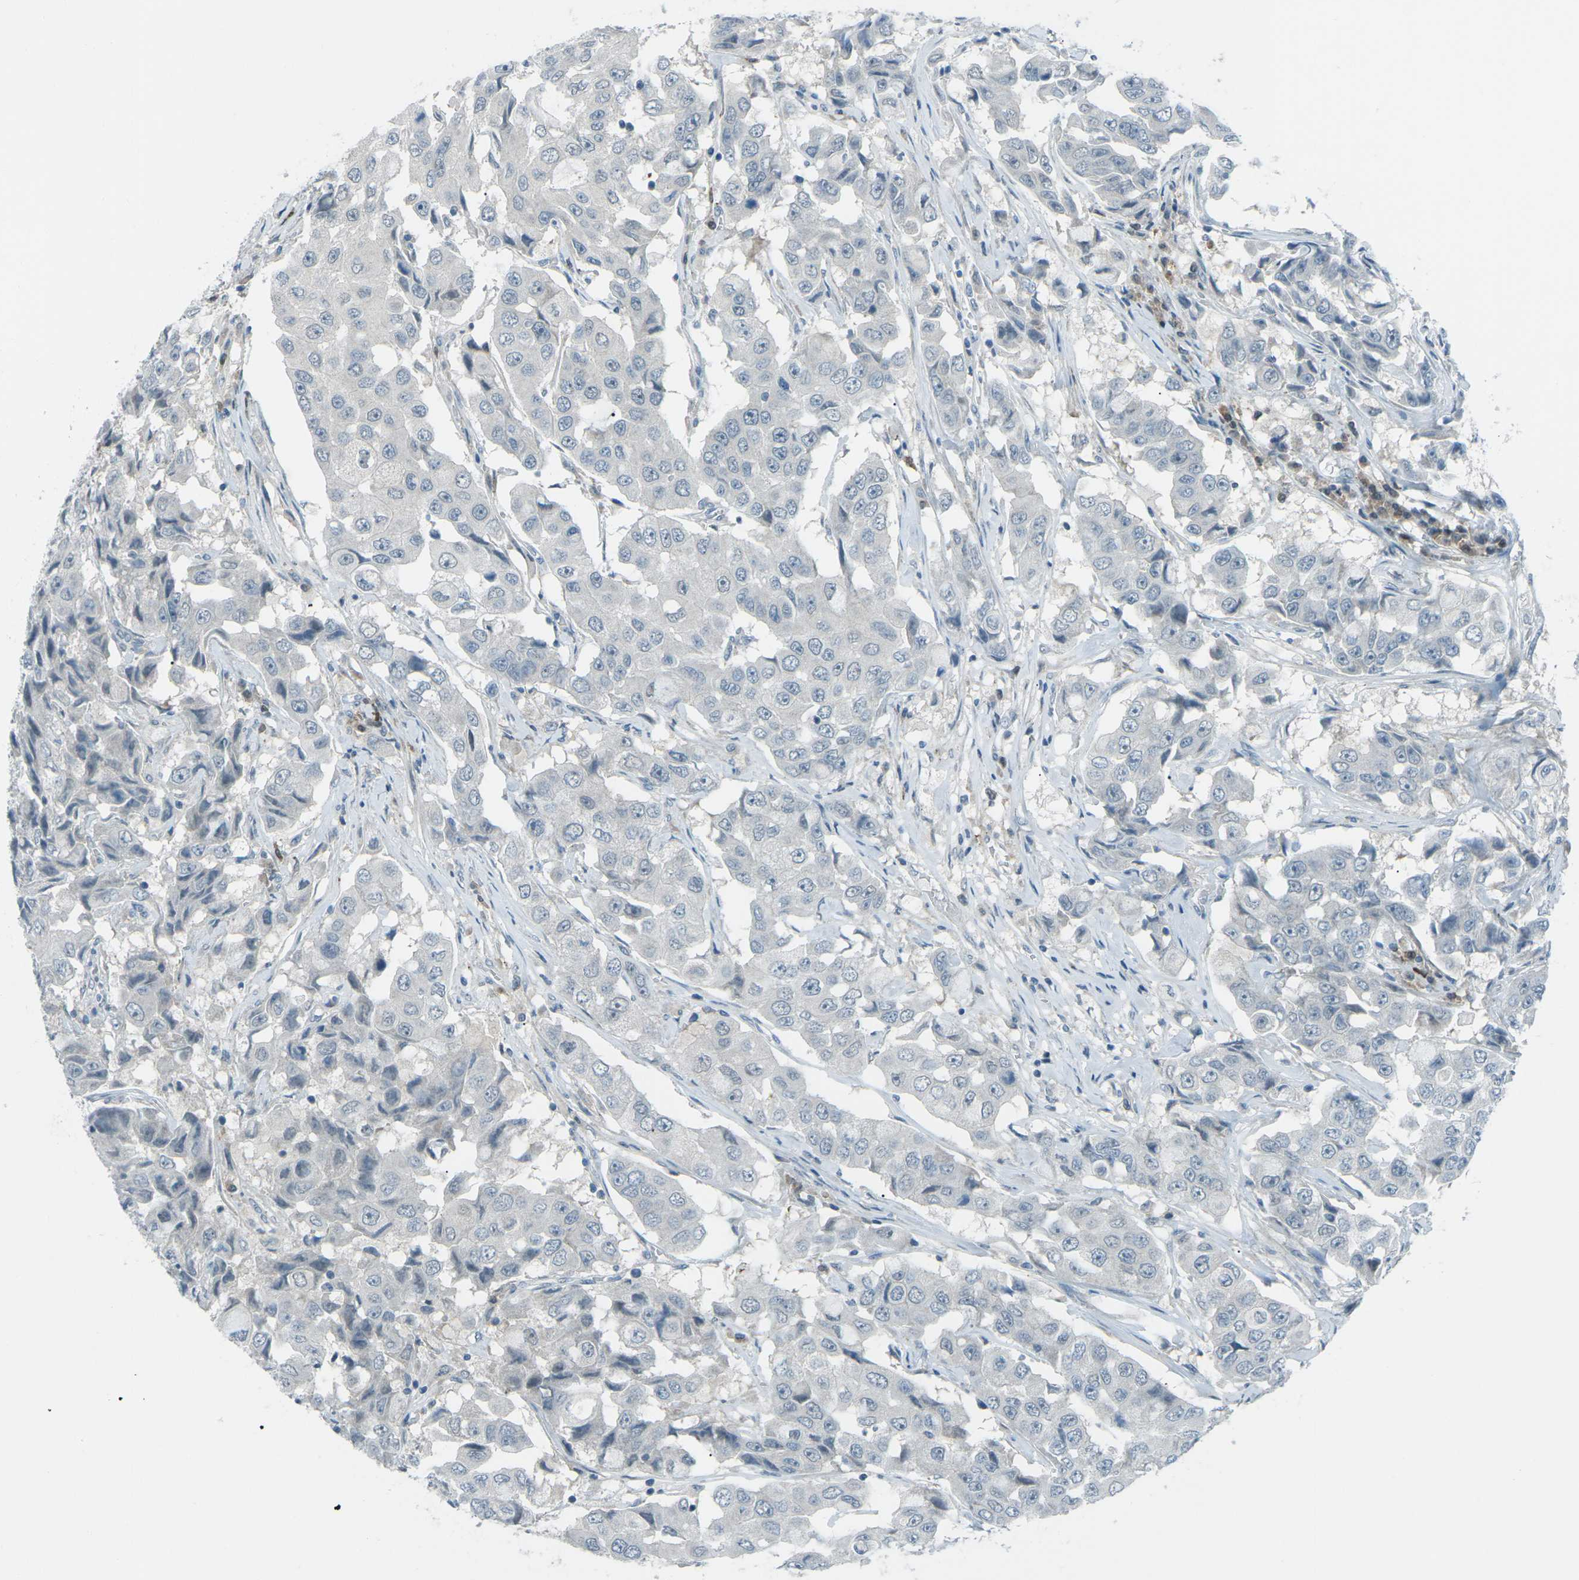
{"staining": {"intensity": "weak", "quantity": "<25%", "location": "cytoplasmic/membranous"}, "tissue": "breast cancer", "cell_type": "Tumor cells", "image_type": "cancer", "snomed": [{"axis": "morphology", "description": "Duct carcinoma"}, {"axis": "topography", "description": "Breast"}], "caption": "Intraductal carcinoma (breast) was stained to show a protein in brown. There is no significant staining in tumor cells. (Immunohistochemistry (ihc), brightfield microscopy, high magnification).", "gene": "PRKCA", "patient": {"sex": "female", "age": 27}}